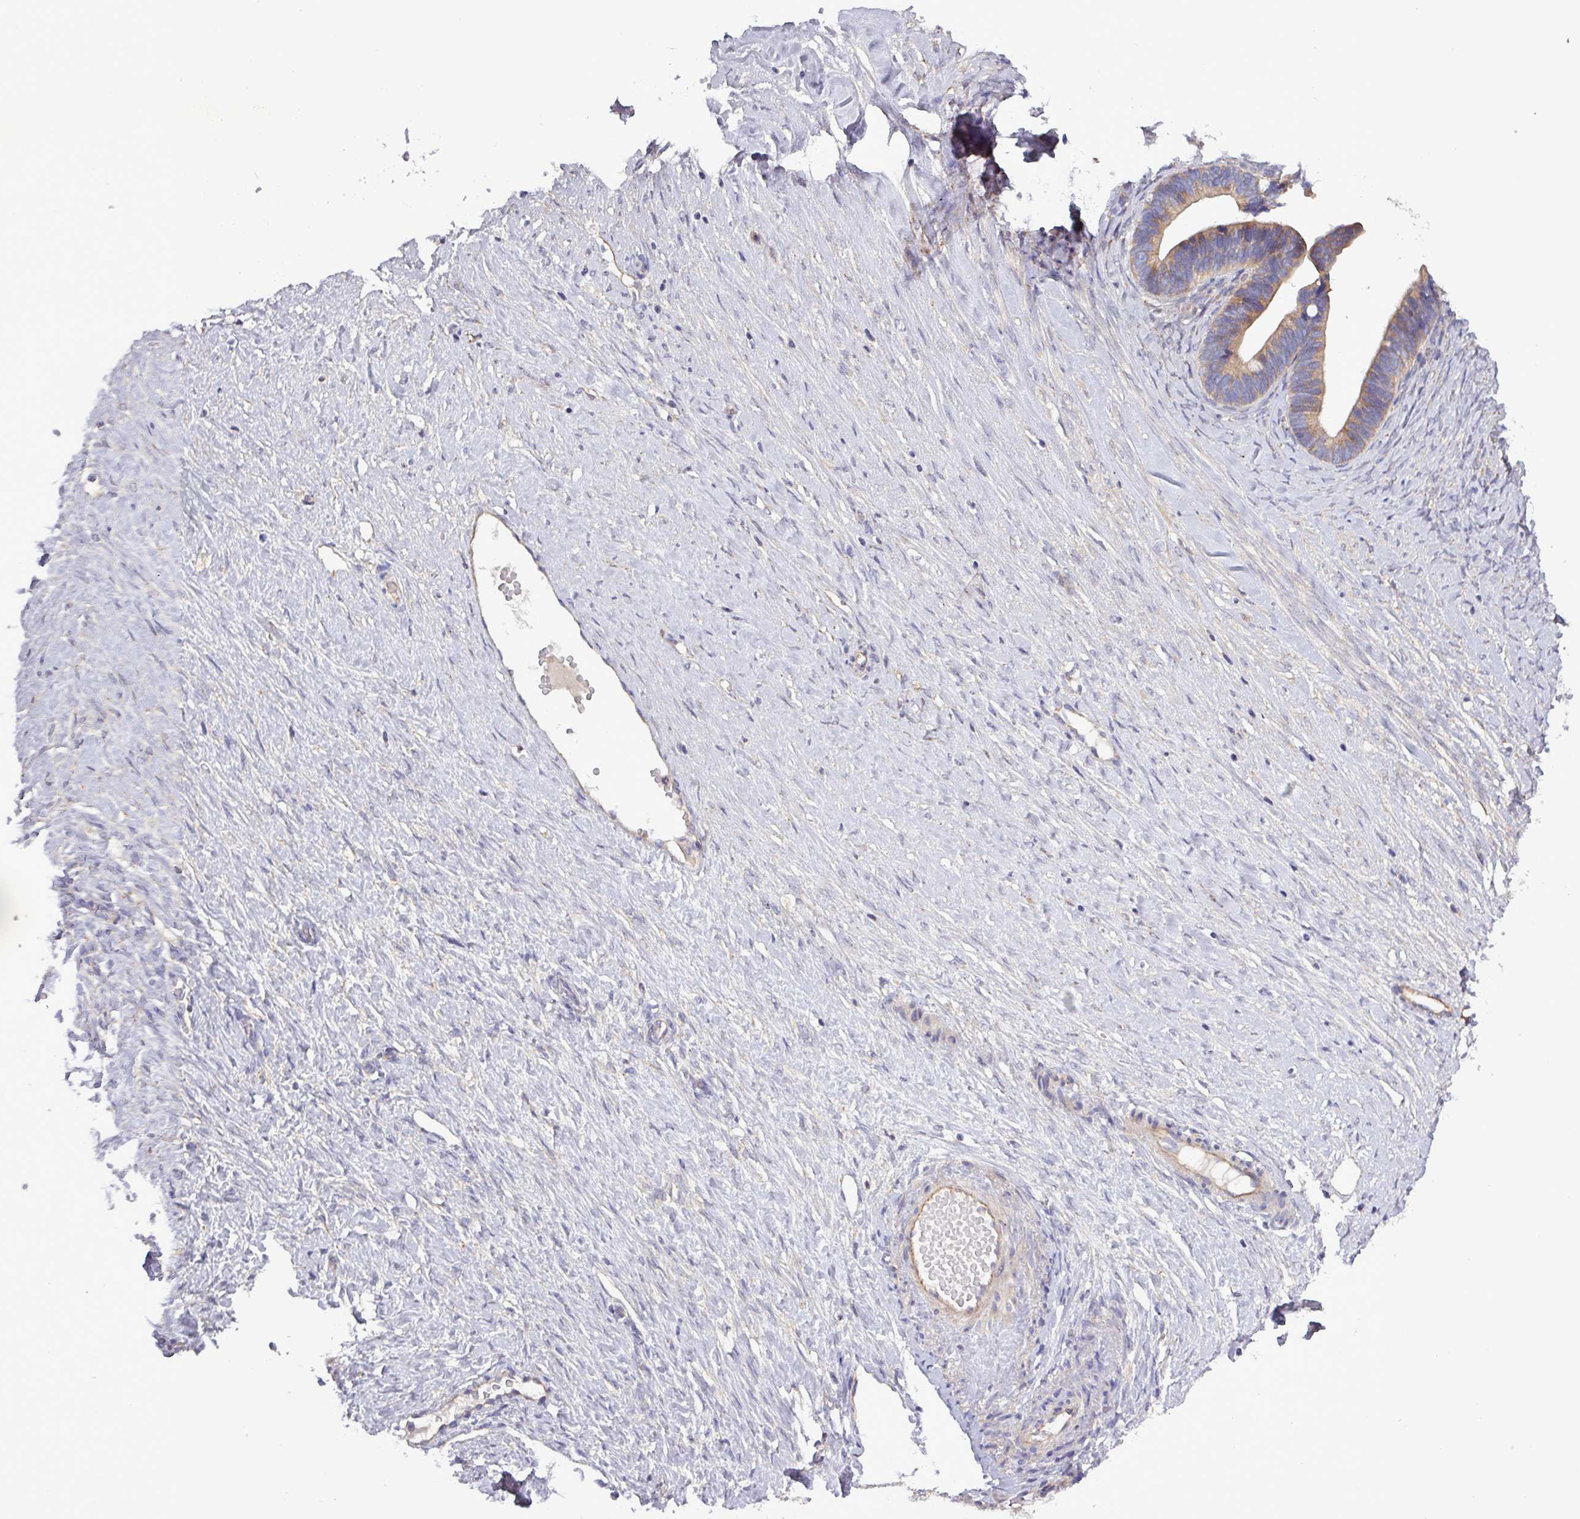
{"staining": {"intensity": "moderate", "quantity": ">75%", "location": "cytoplasmic/membranous"}, "tissue": "ovarian cancer", "cell_type": "Tumor cells", "image_type": "cancer", "snomed": [{"axis": "morphology", "description": "Cystadenocarcinoma, serous, NOS"}, {"axis": "topography", "description": "Ovary"}], "caption": "DAB immunohistochemical staining of ovarian cancer (serous cystadenocarcinoma) displays moderate cytoplasmic/membranous protein expression in about >75% of tumor cells. The staining was performed using DAB to visualize the protein expression in brown, while the nuclei were stained in blue with hematoxylin (Magnification: 20x).", "gene": "PLIN2", "patient": {"sex": "female", "age": 56}}